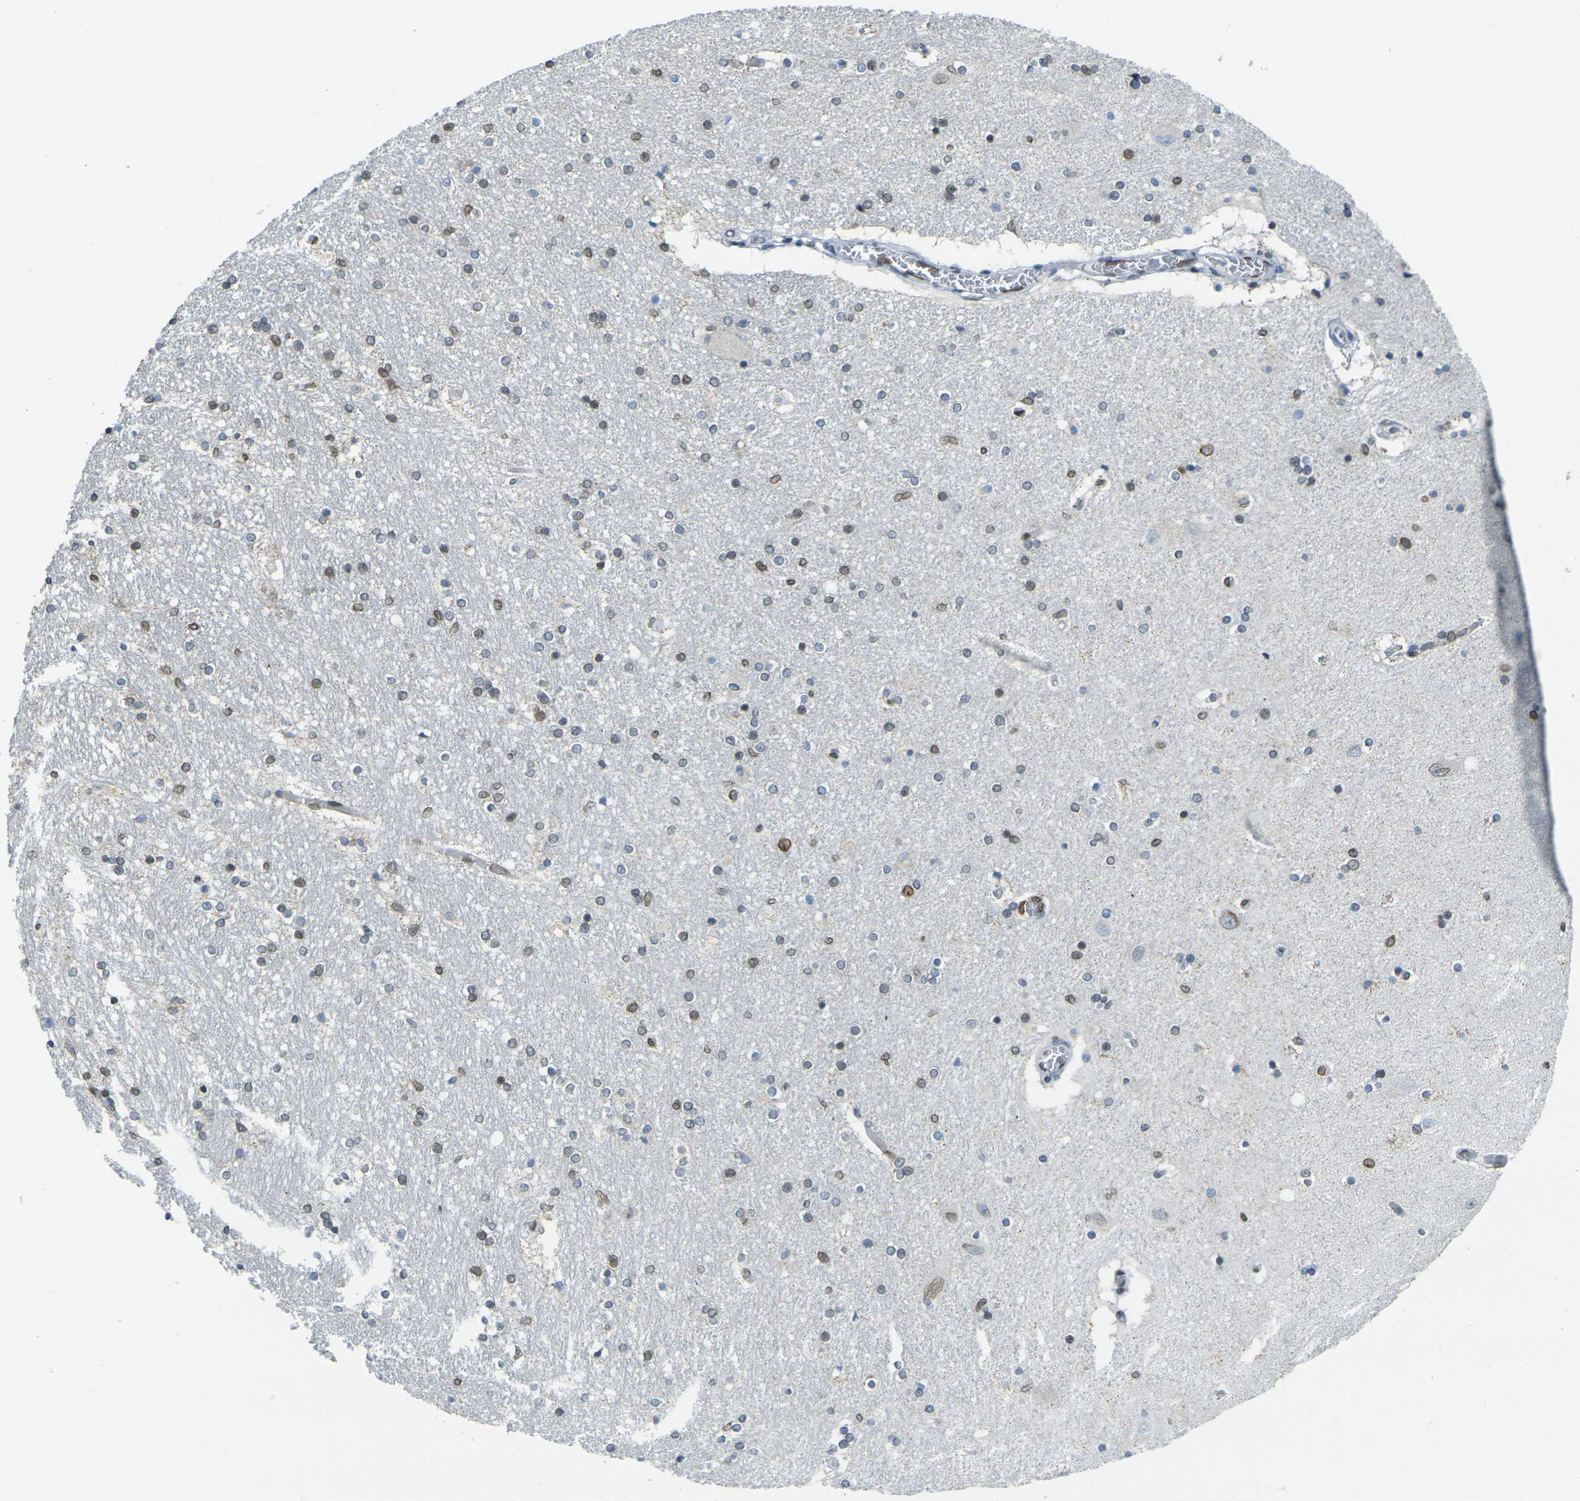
{"staining": {"intensity": "moderate", "quantity": "25%-75%", "location": "cytoplasmic/membranous,nuclear"}, "tissue": "hippocampus", "cell_type": "Glial cells", "image_type": "normal", "snomed": [{"axis": "morphology", "description": "Normal tissue, NOS"}, {"axis": "topography", "description": "Hippocampus"}], "caption": "Immunohistochemical staining of normal human hippocampus shows medium levels of moderate cytoplasmic/membranous,nuclear staining in about 25%-75% of glial cells.", "gene": "BRDT", "patient": {"sex": "female", "age": 54}}